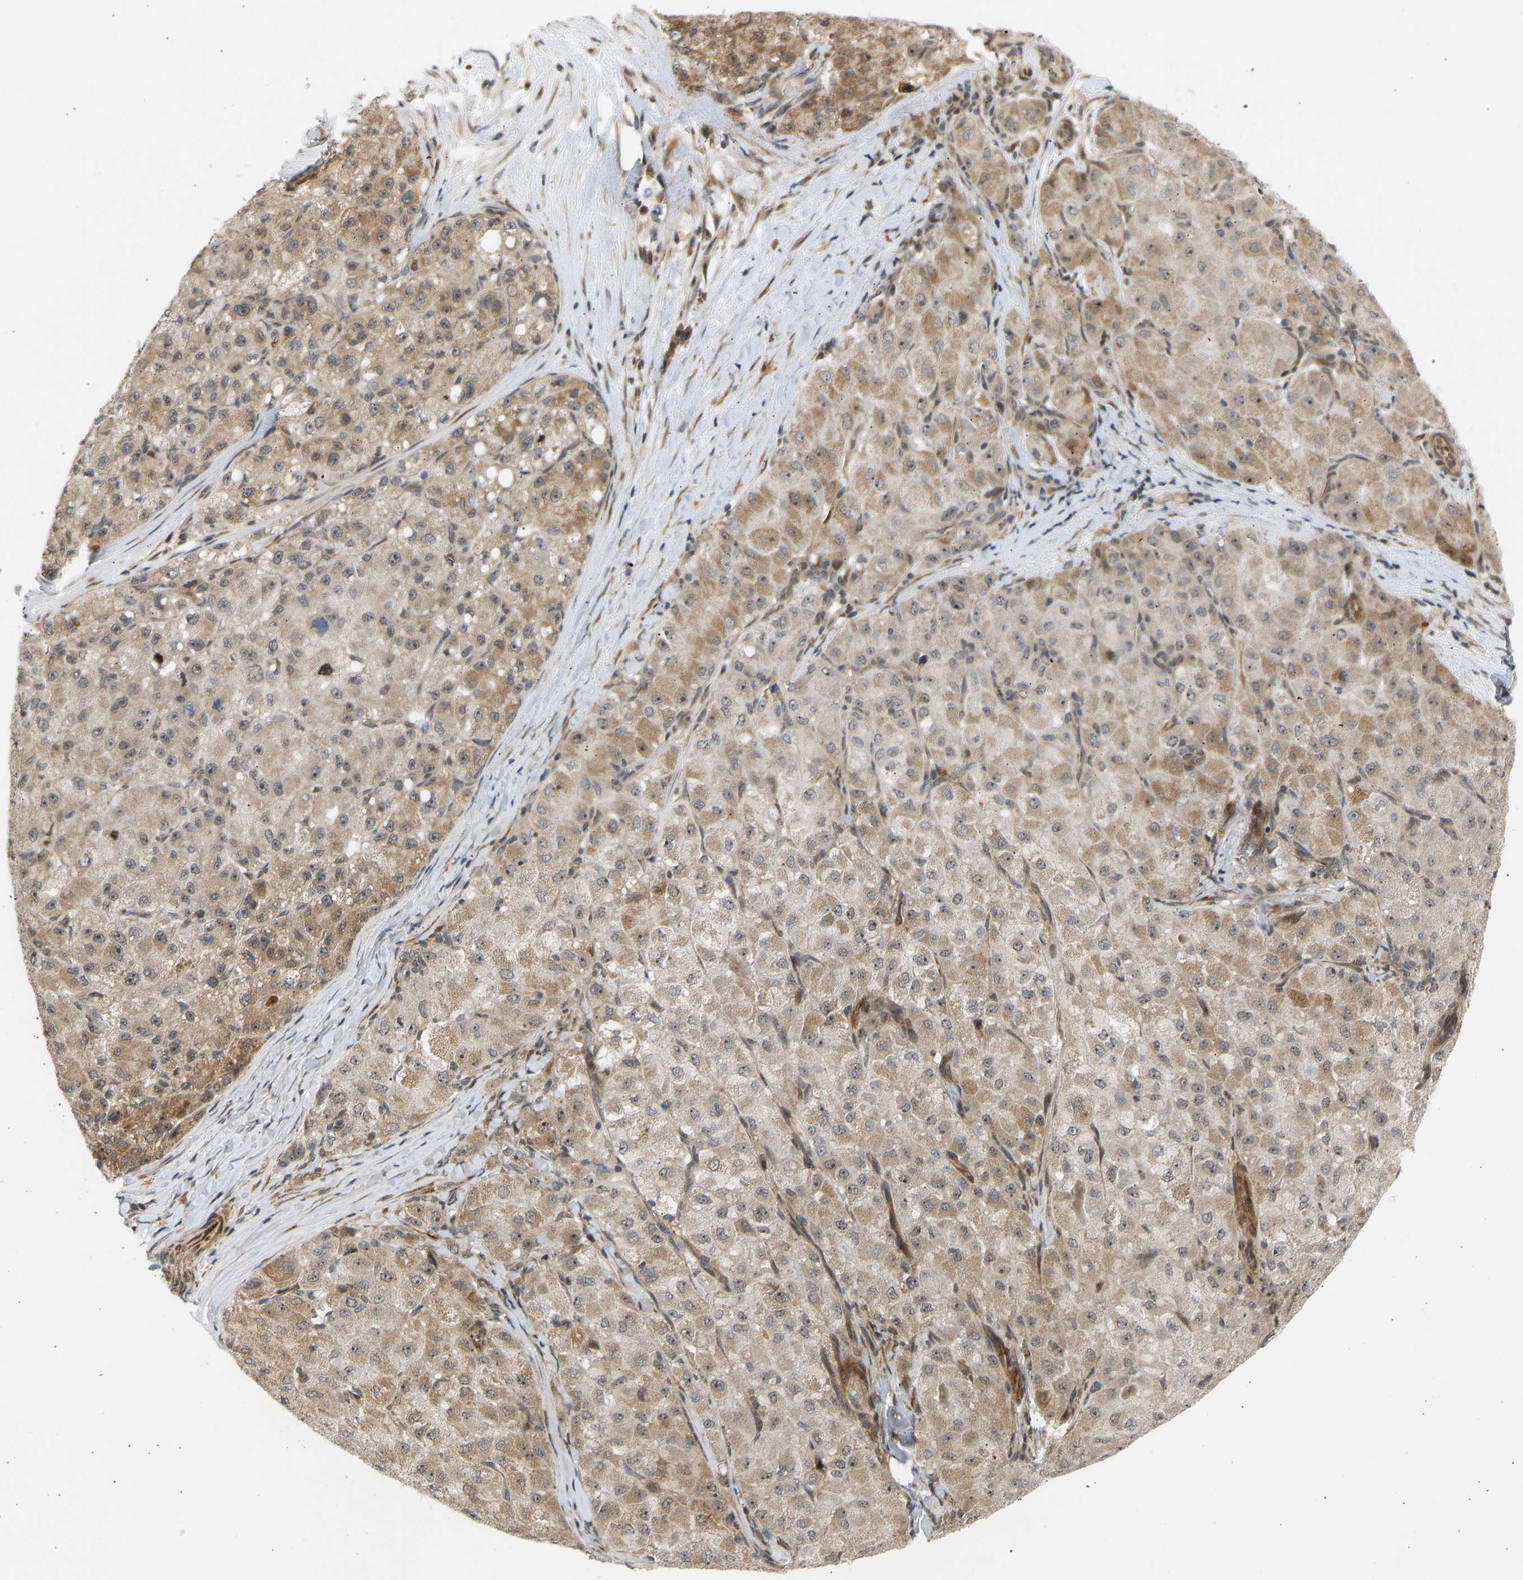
{"staining": {"intensity": "moderate", "quantity": ">75%", "location": "cytoplasmic/membranous,nuclear"}, "tissue": "liver cancer", "cell_type": "Tumor cells", "image_type": "cancer", "snomed": [{"axis": "morphology", "description": "Carcinoma, Hepatocellular, NOS"}, {"axis": "topography", "description": "Liver"}], "caption": "IHC of liver cancer (hepatocellular carcinoma) demonstrates medium levels of moderate cytoplasmic/membranous and nuclear positivity in about >75% of tumor cells.", "gene": "BAG1", "patient": {"sex": "male", "age": 80}}